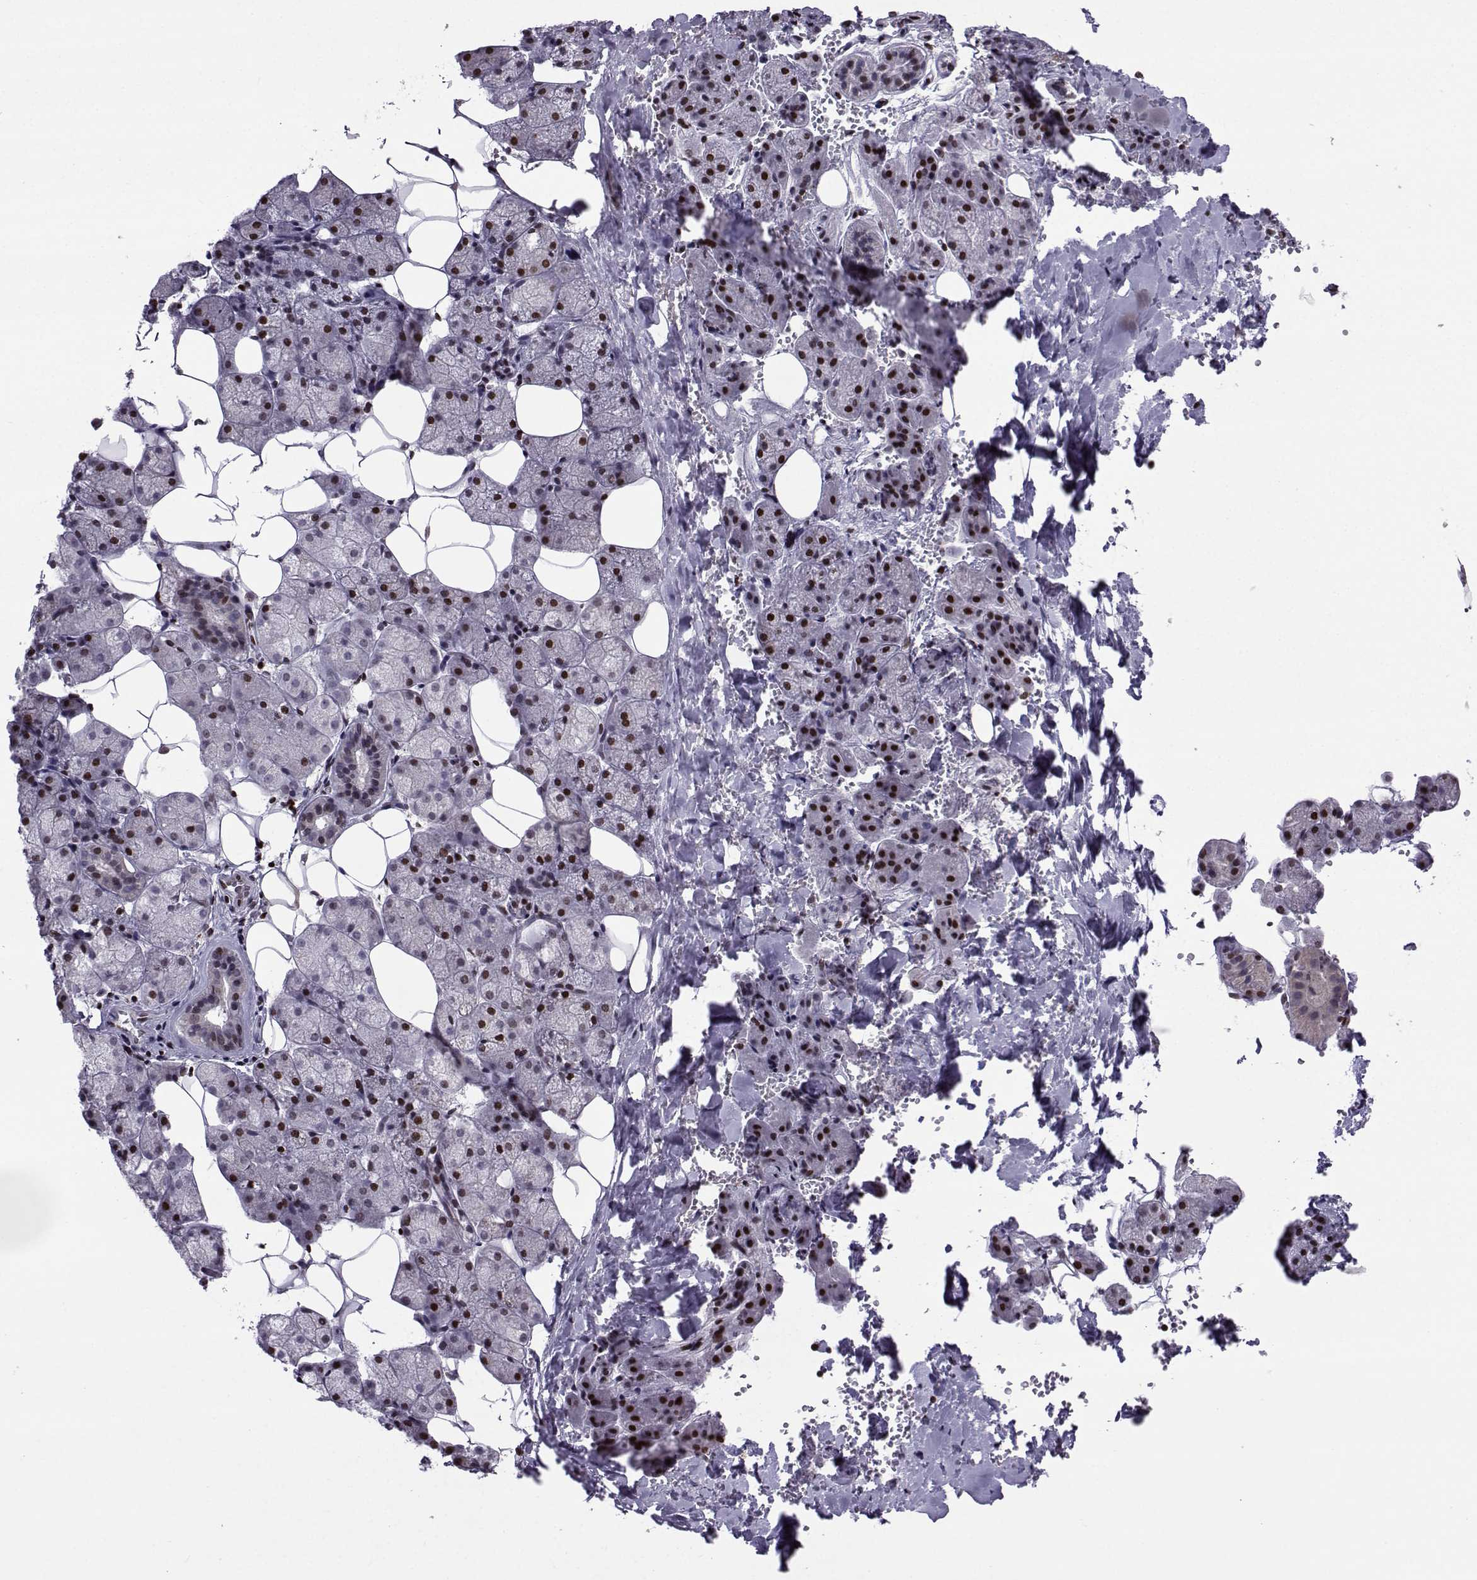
{"staining": {"intensity": "strong", "quantity": "25%-75%", "location": "nuclear"}, "tissue": "salivary gland", "cell_type": "Glandular cells", "image_type": "normal", "snomed": [{"axis": "morphology", "description": "Normal tissue, NOS"}, {"axis": "topography", "description": "Salivary gland"}], "caption": "High-magnification brightfield microscopy of benign salivary gland stained with DAB (3,3'-diaminobenzidine) (brown) and counterstained with hematoxylin (blue). glandular cells exhibit strong nuclear expression is seen in about25%-75% of cells.", "gene": "ZNF19", "patient": {"sex": "male", "age": 38}}